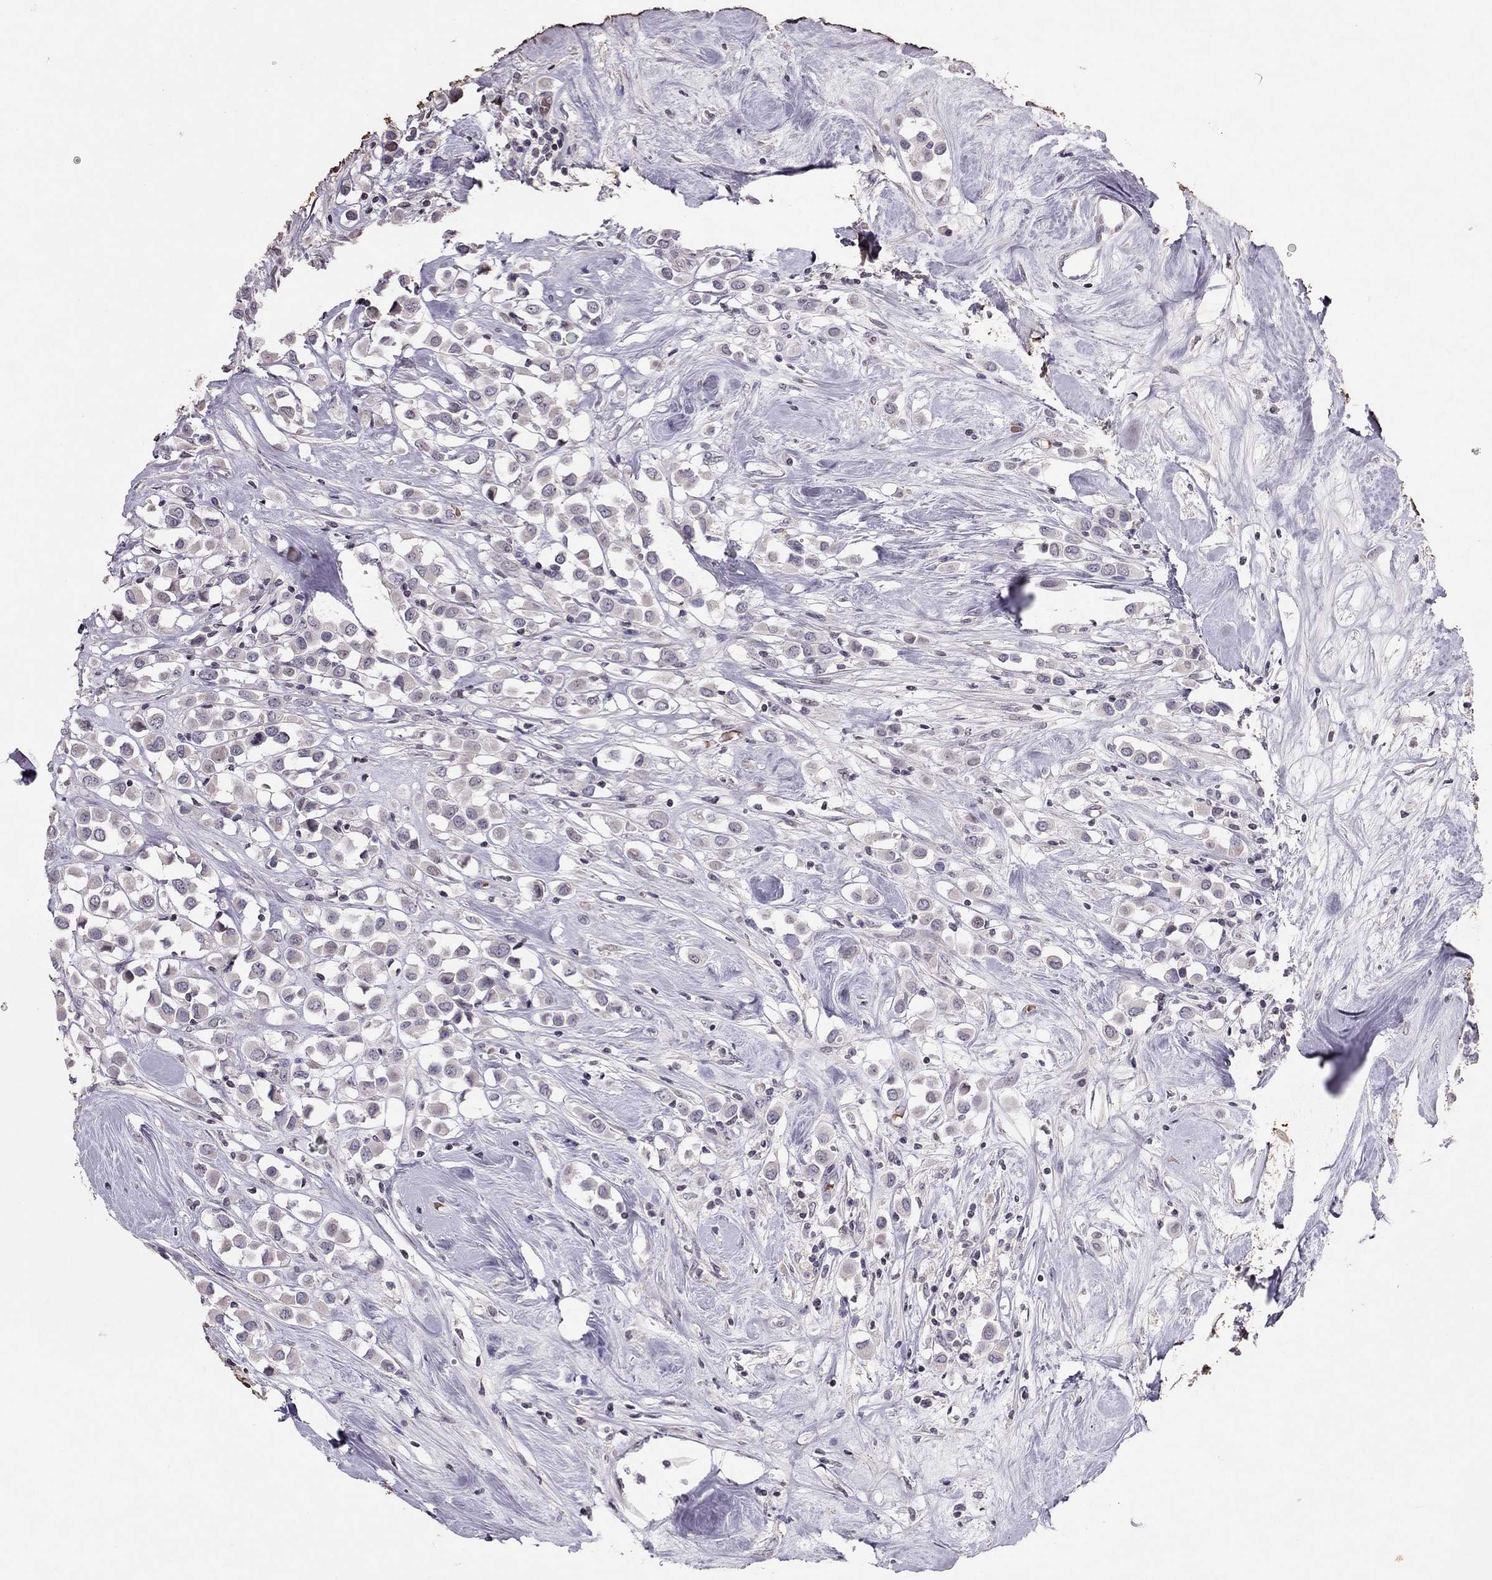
{"staining": {"intensity": "negative", "quantity": "none", "location": "none"}, "tissue": "breast cancer", "cell_type": "Tumor cells", "image_type": "cancer", "snomed": [{"axis": "morphology", "description": "Duct carcinoma"}, {"axis": "topography", "description": "Breast"}], "caption": "This is an immunohistochemistry histopathology image of human breast cancer (intraductal carcinoma). There is no expression in tumor cells.", "gene": "TSHB", "patient": {"sex": "female", "age": 61}}